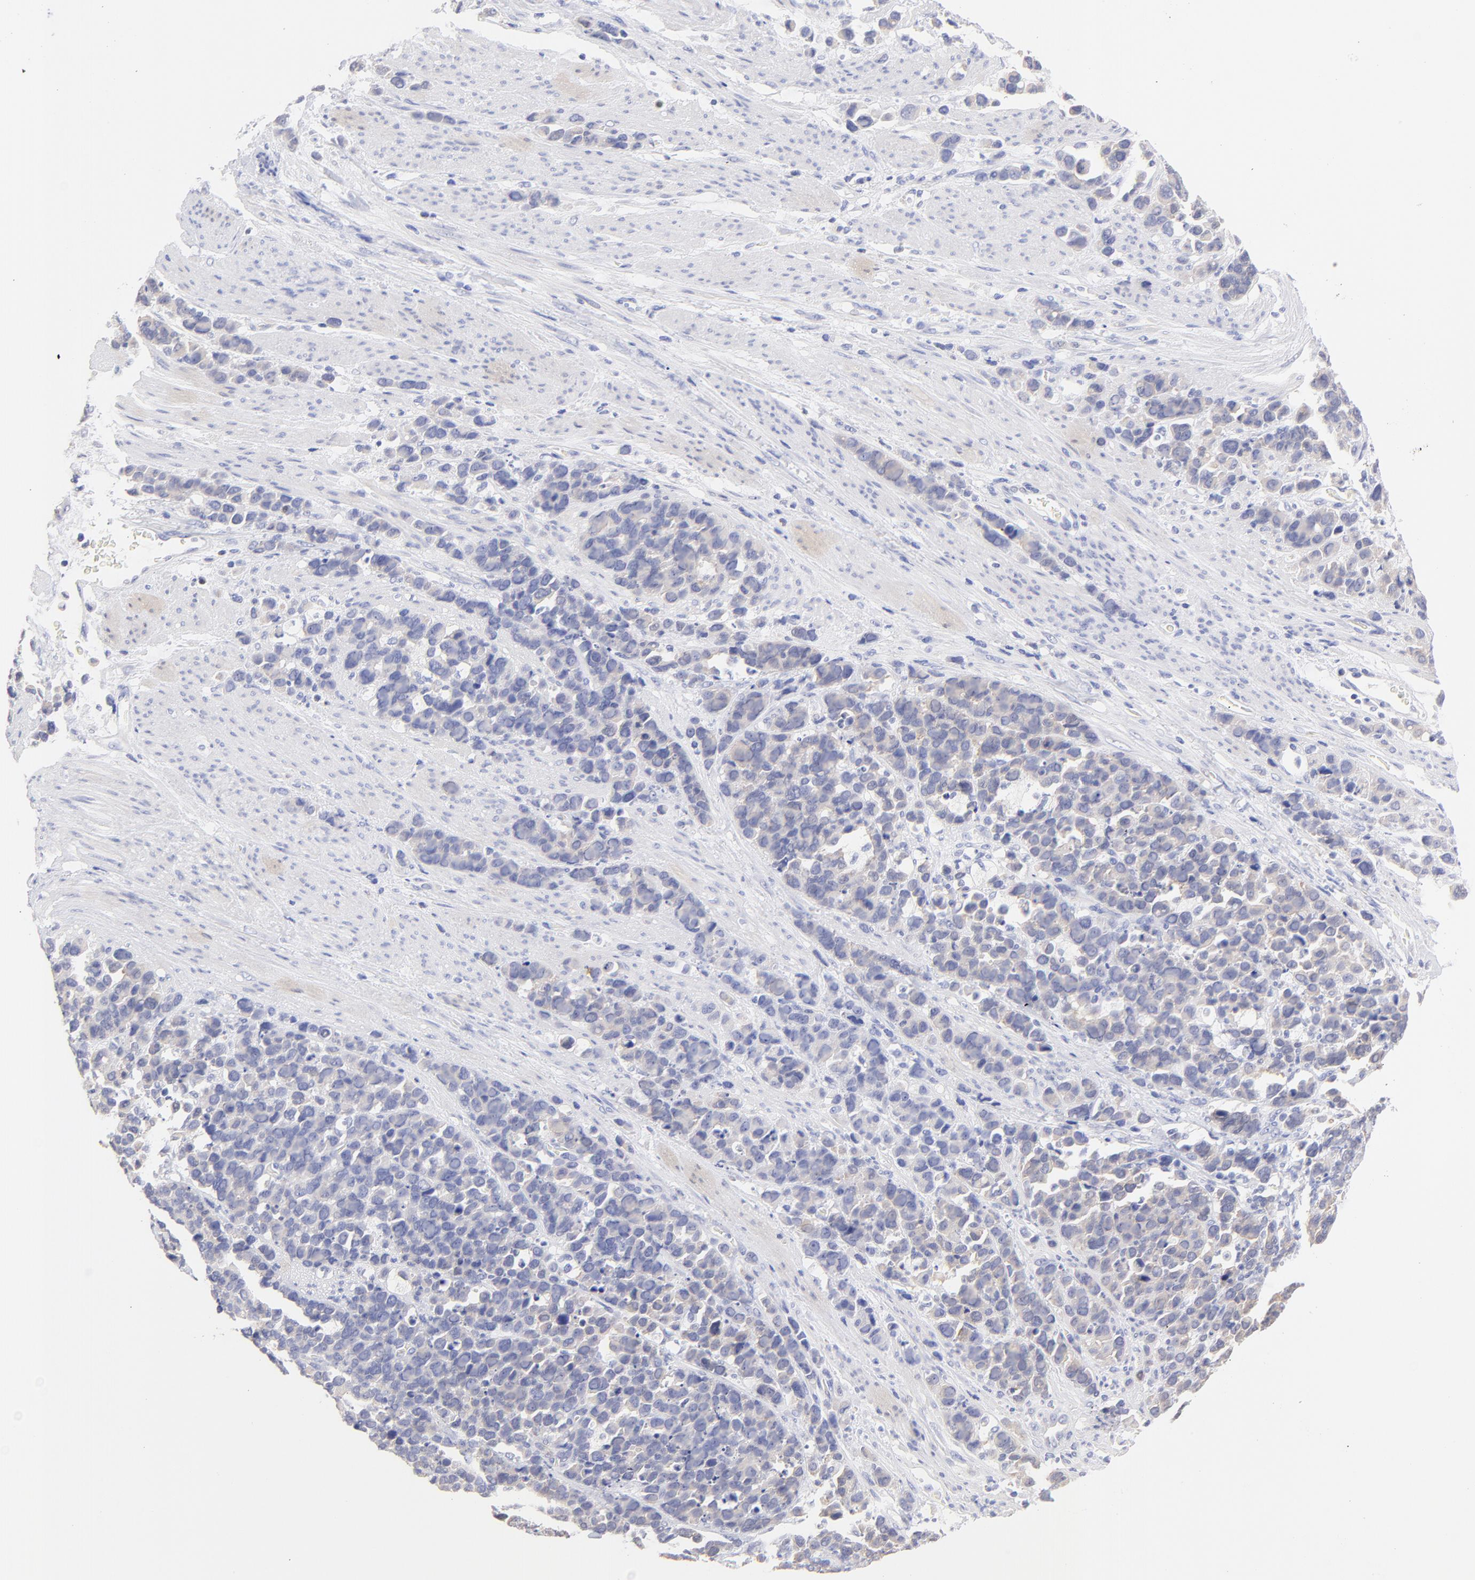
{"staining": {"intensity": "weak", "quantity": "25%-75%", "location": "cytoplasmic/membranous"}, "tissue": "stomach cancer", "cell_type": "Tumor cells", "image_type": "cancer", "snomed": [{"axis": "morphology", "description": "Adenocarcinoma, NOS"}, {"axis": "topography", "description": "Stomach, upper"}], "caption": "A photomicrograph showing weak cytoplasmic/membranous staining in about 25%-75% of tumor cells in stomach adenocarcinoma, as visualized by brown immunohistochemical staining.", "gene": "CFAP57", "patient": {"sex": "male", "age": 71}}